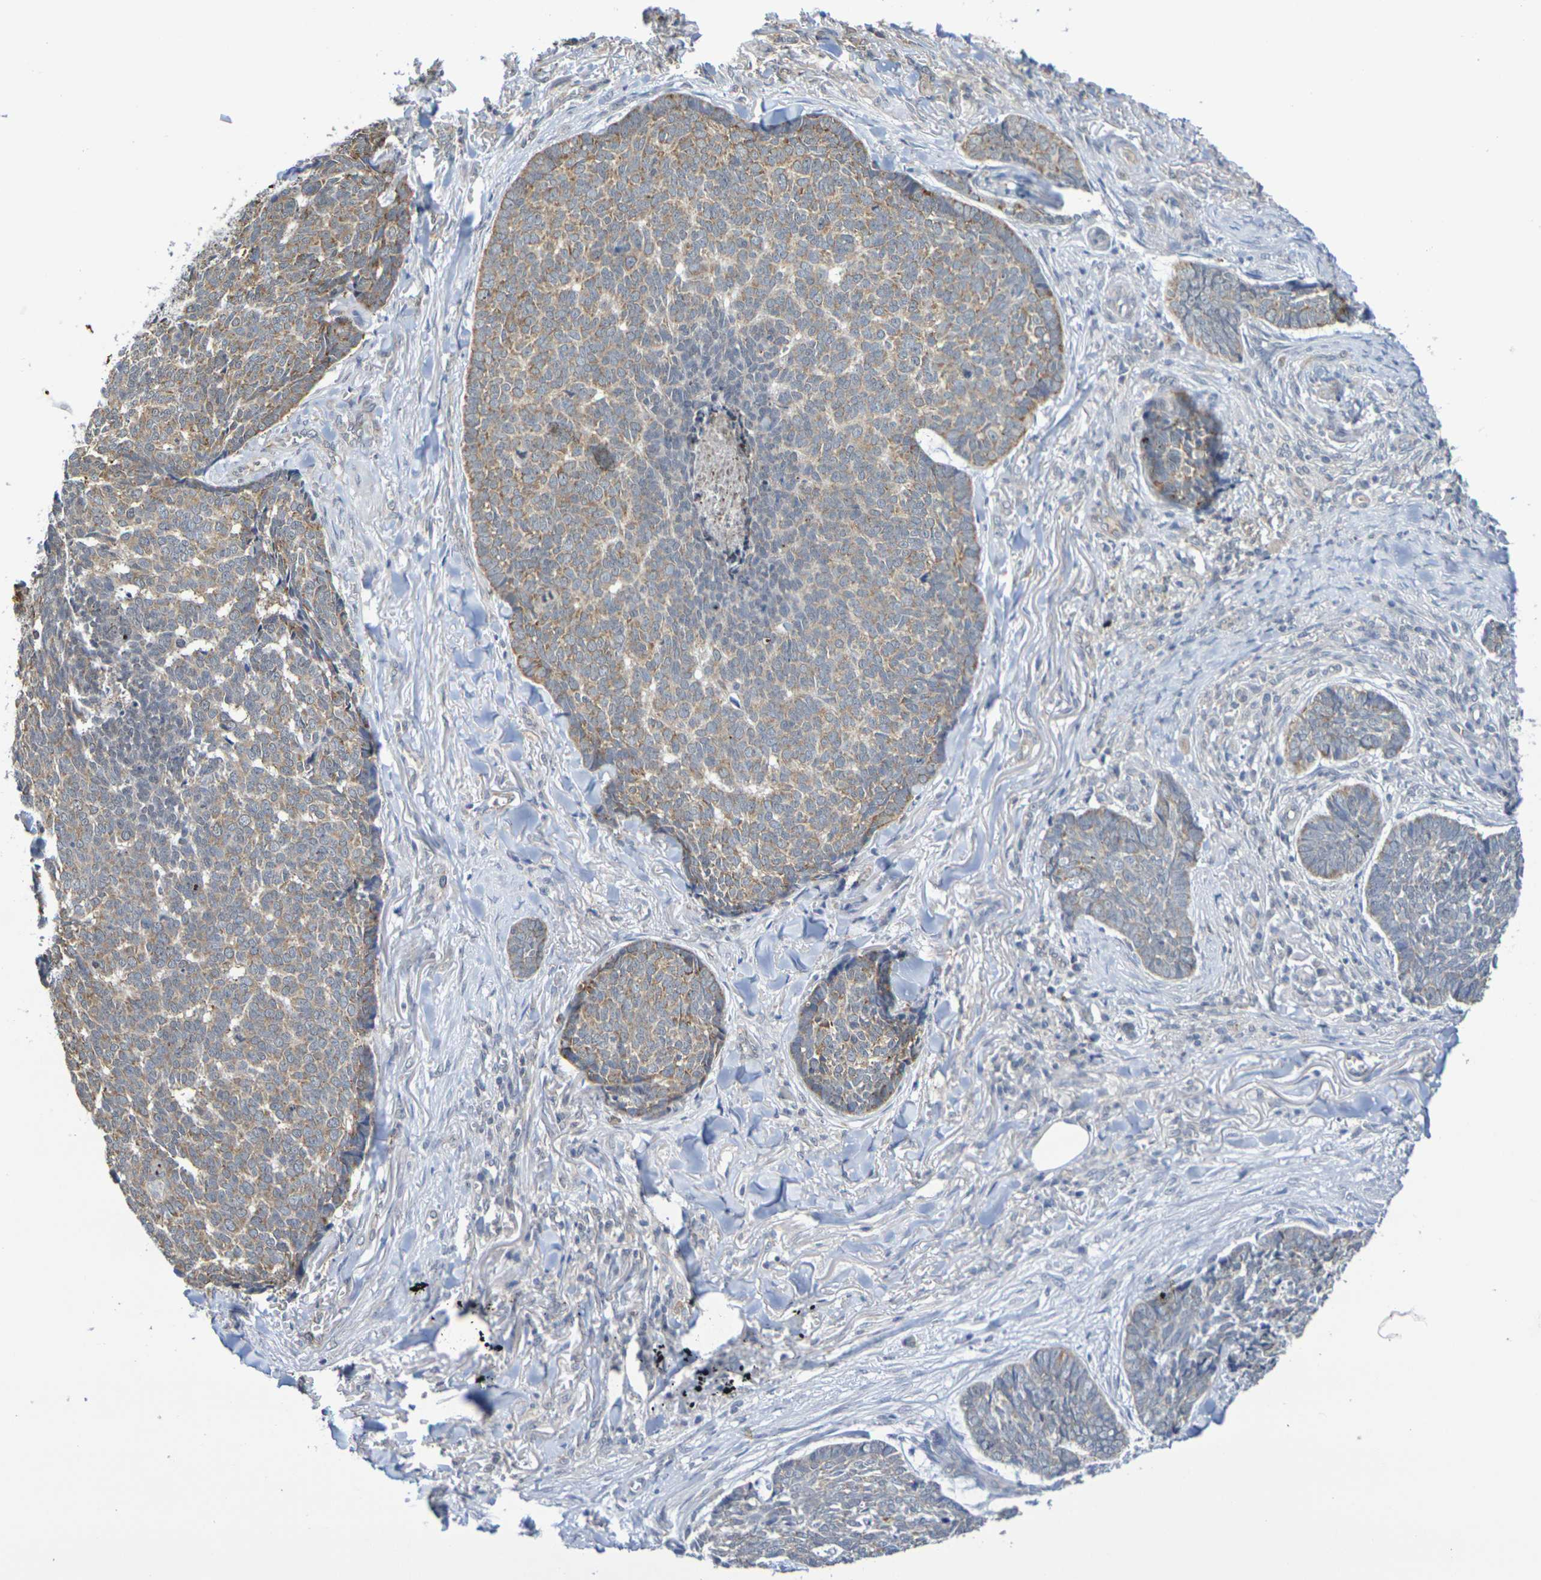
{"staining": {"intensity": "moderate", "quantity": ">75%", "location": "cytoplasmic/membranous"}, "tissue": "skin cancer", "cell_type": "Tumor cells", "image_type": "cancer", "snomed": [{"axis": "morphology", "description": "Basal cell carcinoma"}, {"axis": "topography", "description": "Skin"}], "caption": "There is medium levels of moderate cytoplasmic/membranous expression in tumor cells of basal cell carcinoma (skin), as demonstrated by immunohistochemical staining (brown color).", "gene": "CHRNB1", "patient": {"sex": "male", "age": 84}}